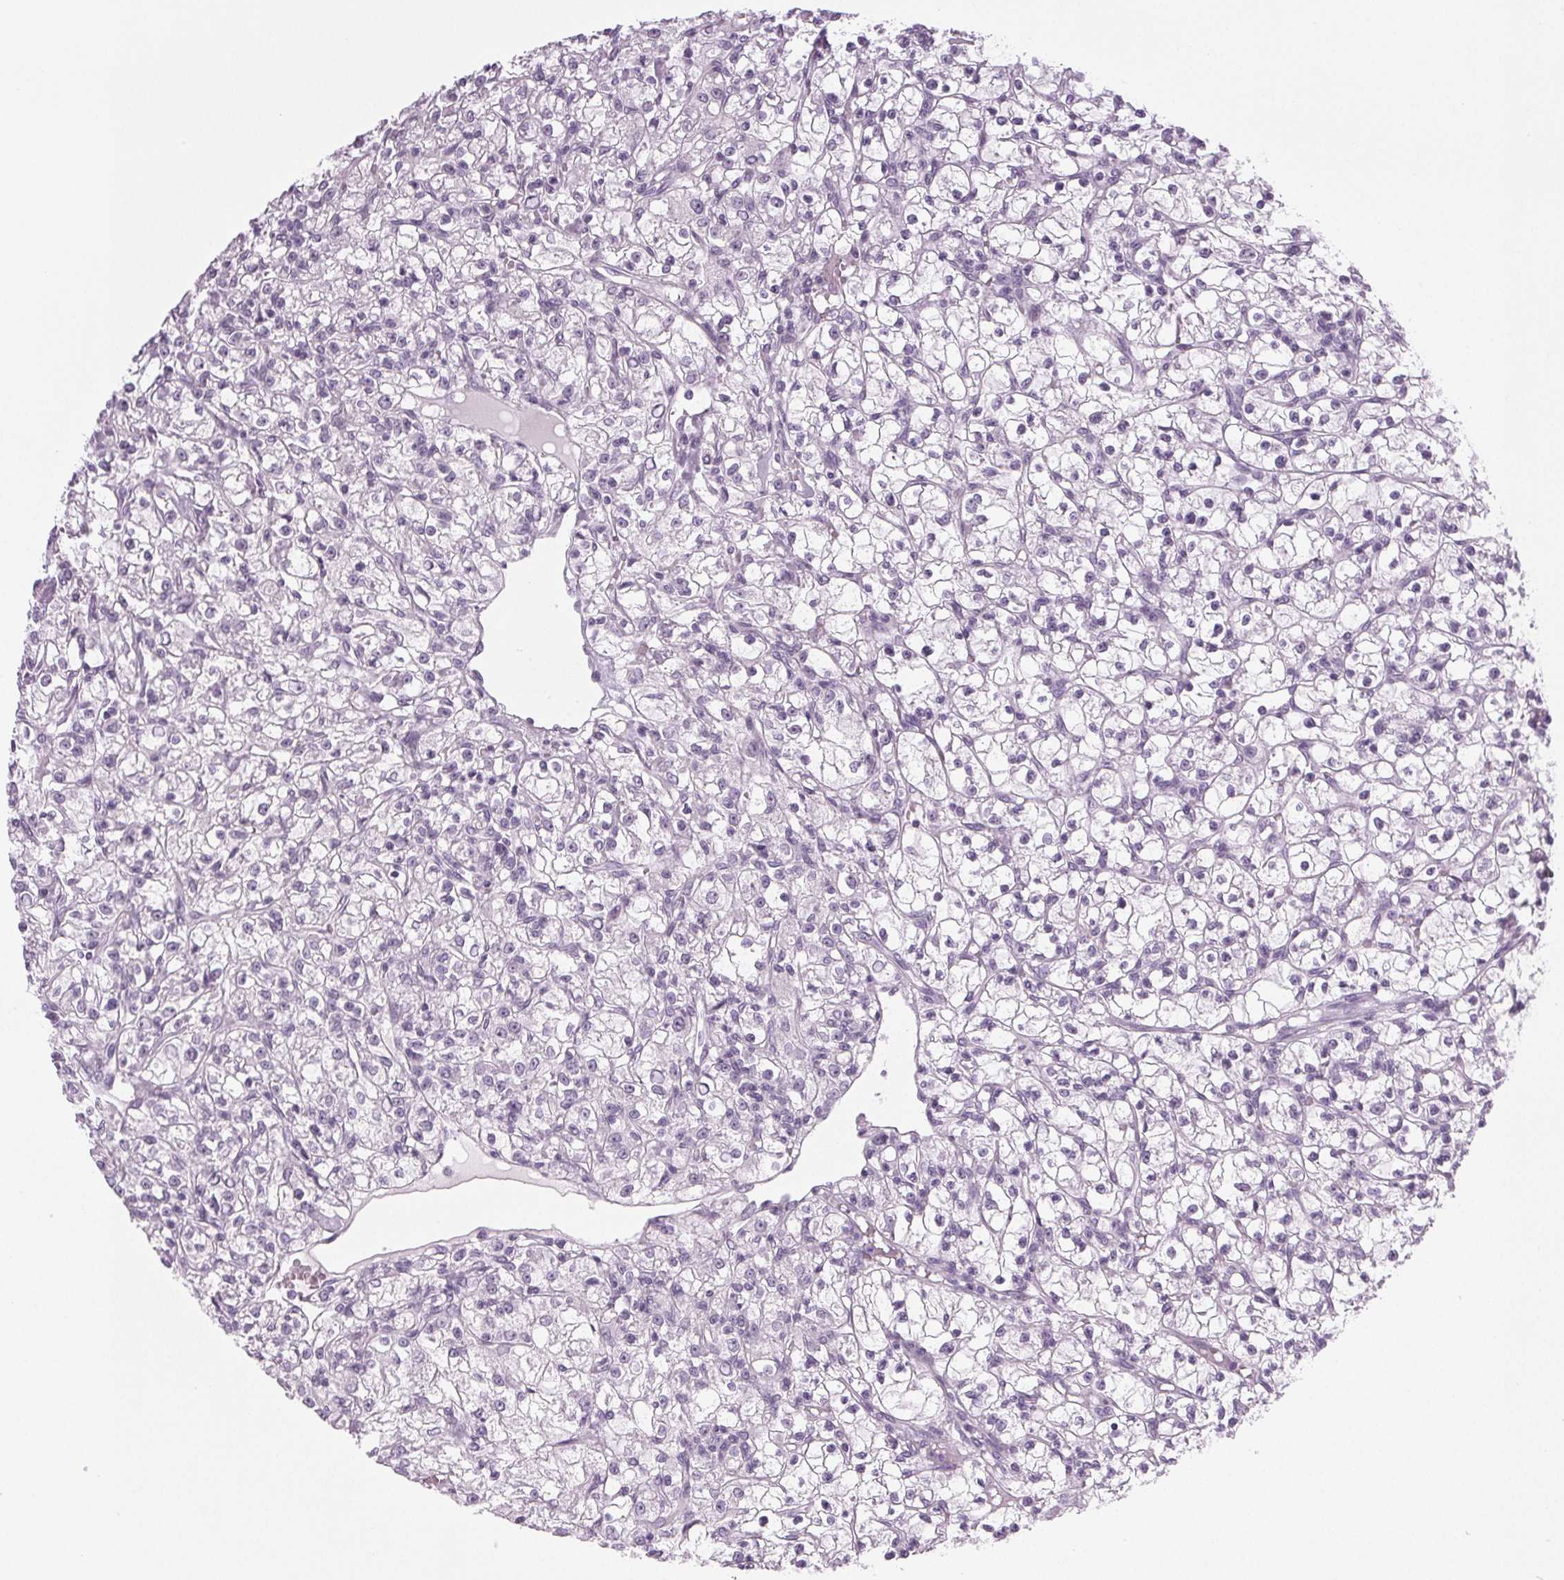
{"staining": {"intensity": "negative", "quantity": "none", "location": "none"}, "tissue": "renal cancer", "cell_type": "Tumor cells", "image_type": "cancer", "snomed": [{"axis": "morphology", "description": "Adenocarcinoma, NOS"}, {"axis": "topography", "description": "Kidney"}], "caption": "Renal adenocarcinoma was stained to show a protein in brown. There is no significant positivity in tumor cells.", "gene": "IGF2BP1", "patient": {"sex": "female", "age": 59}}